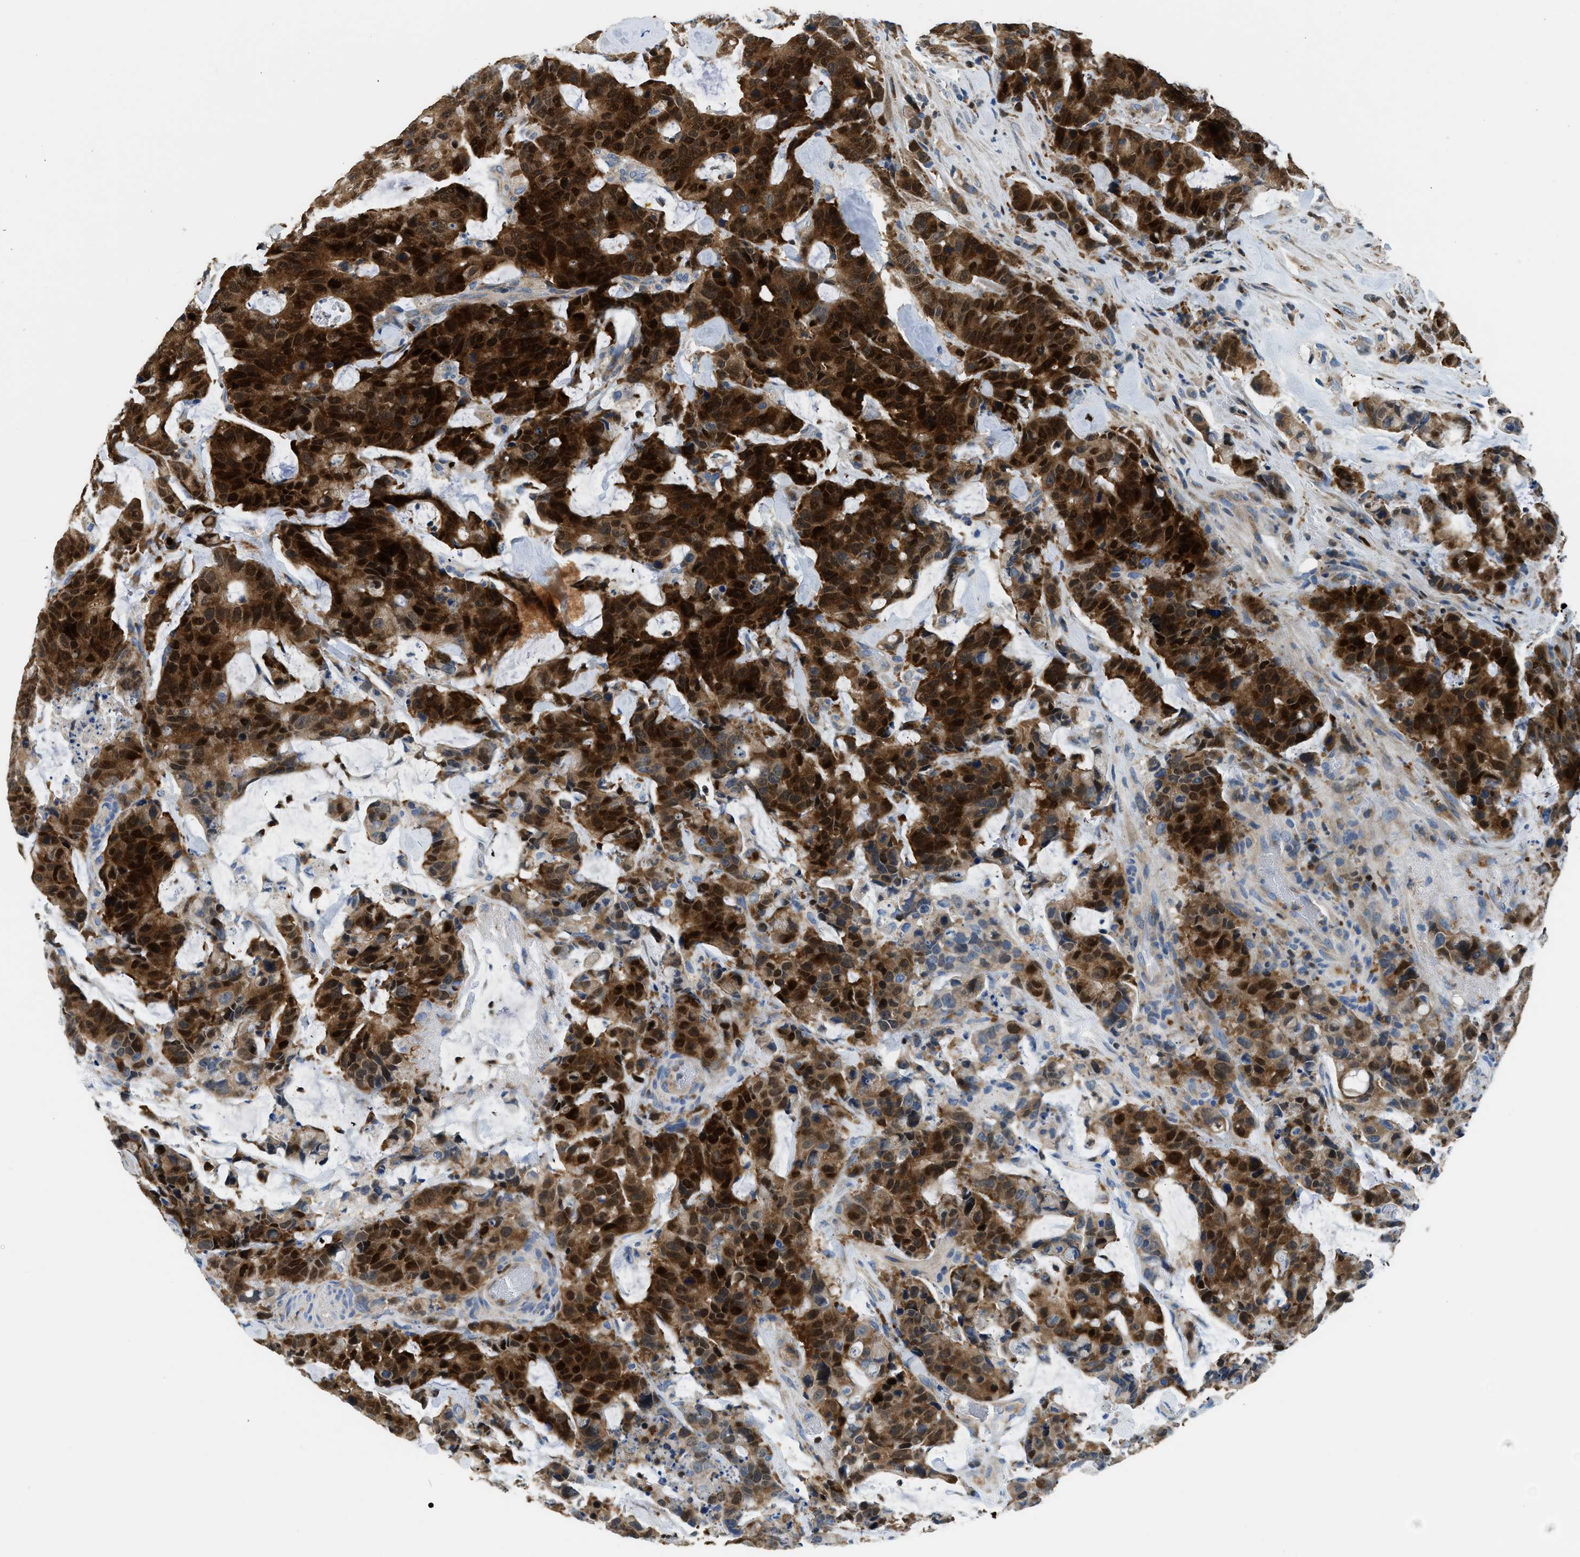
{"staining": {"intensity": "strong", "quantity": ">75%", "location": "cytoplasmic/membranous,nuclear"}, "tissue": "colorectal cancer", "cell_type": "Tumor cells", "image_type": "cancer", "snomed": [{"axis": "morphology", "description": "Adenocarcinoma, NOS"}, {"axis": "topography", "description": "Colon"}], "caption": "Human adenocarcinoma (colorectal) stained with a protein marker exhibits strong staining in tumor cells.", "gene": "TOX", "patient": {"sex": "female", "age": 86}}